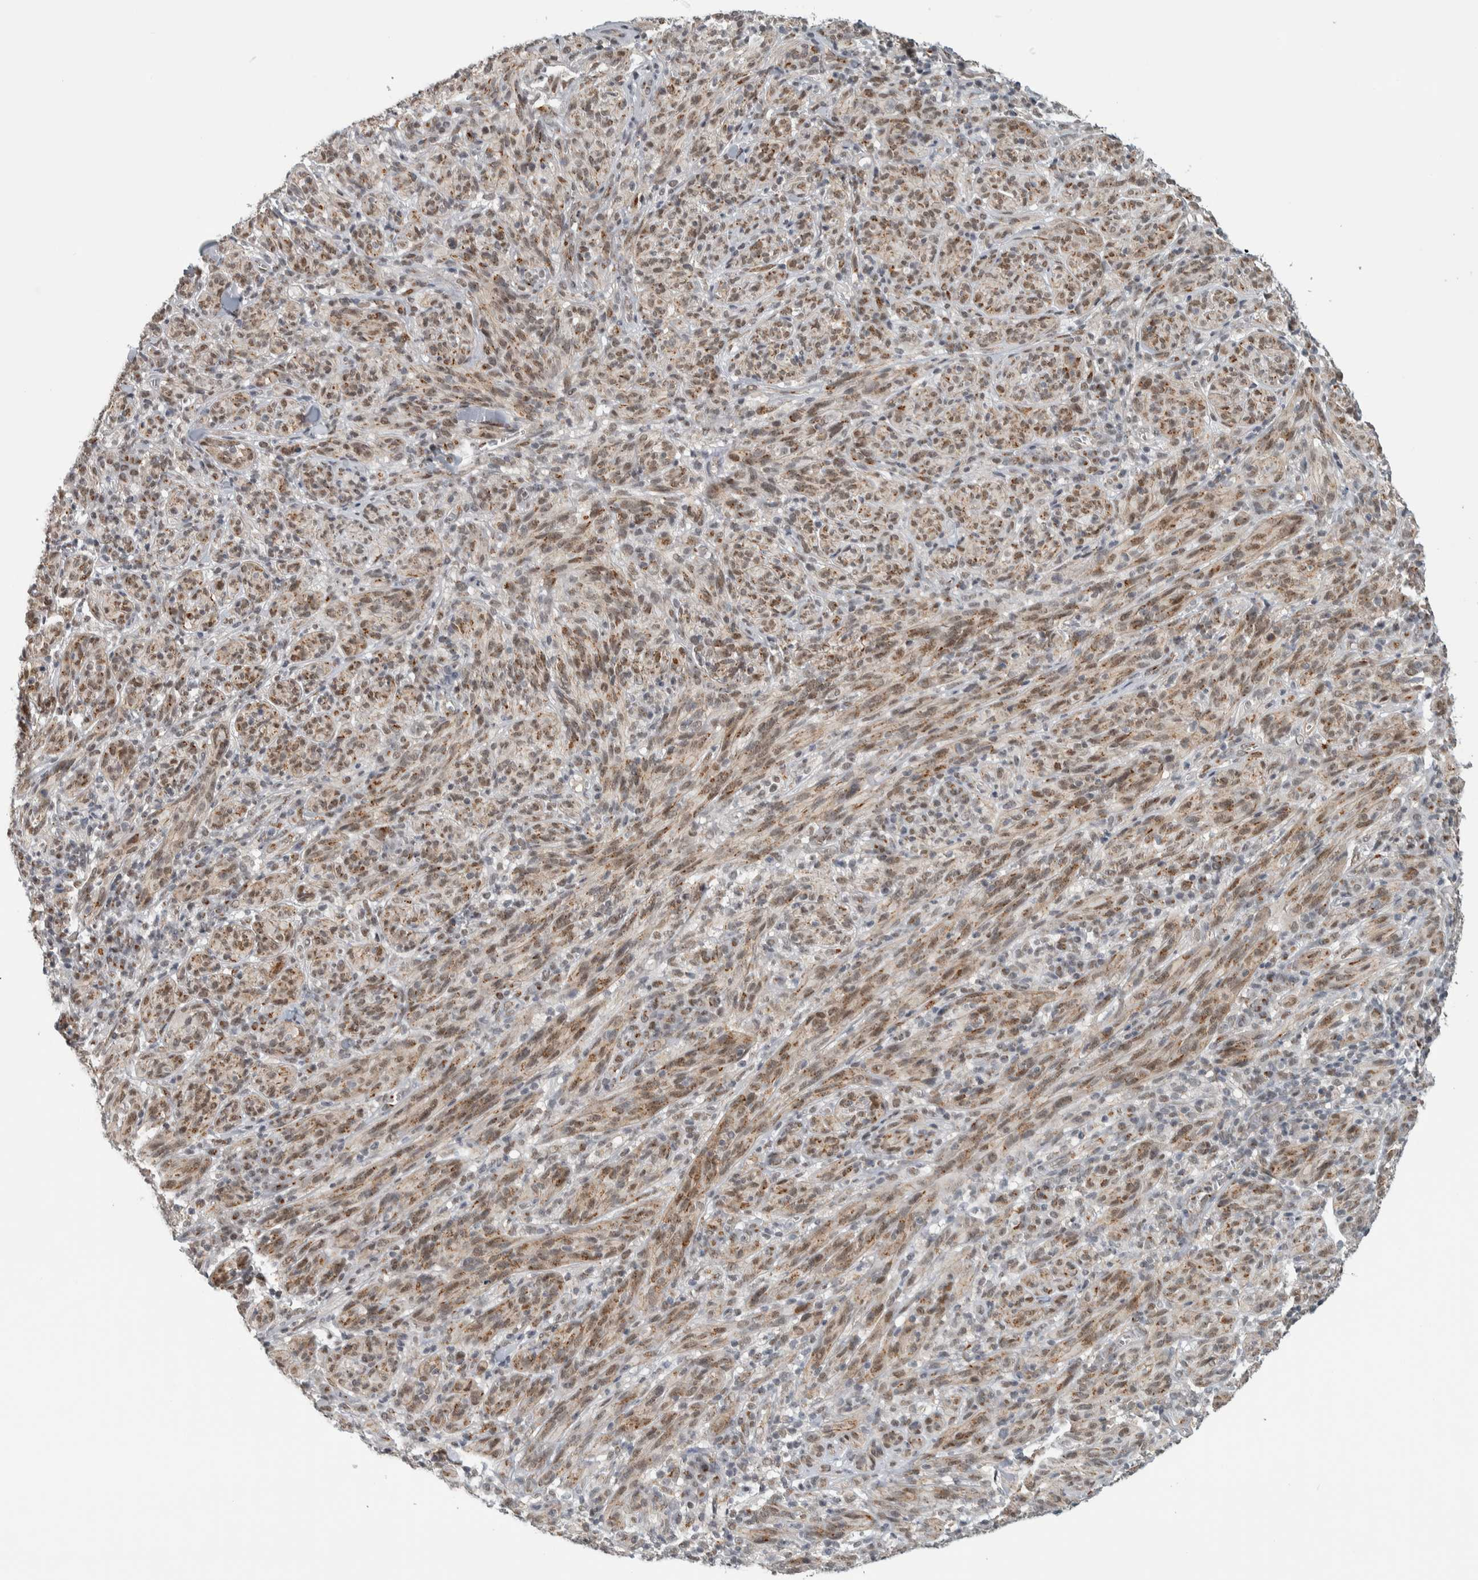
{"staining": {"intensity": "weak", "quantity": ">75%", "location": "cytoplasmic/membranous,nuclear"}, "tissue": "melanoma", "cell_type": "Tumor cells", "image_type": "cancer", "snomed": [{"axis": "morphology", "description": "Malignant melanoma, NOS"}, {"axis": "topography", "description": "Skin of head"}], "caption": "A histopathology image of malignant melanoma stained for a protein demonstrates weak cytoplasmic/membranous and nuclear brown staining in tumor cells. (brown staining indicates protein expression, while blue staining denotes nuclei).", "gene": "ZMYND8", "patient": {"sex": "male", "age": 96}}